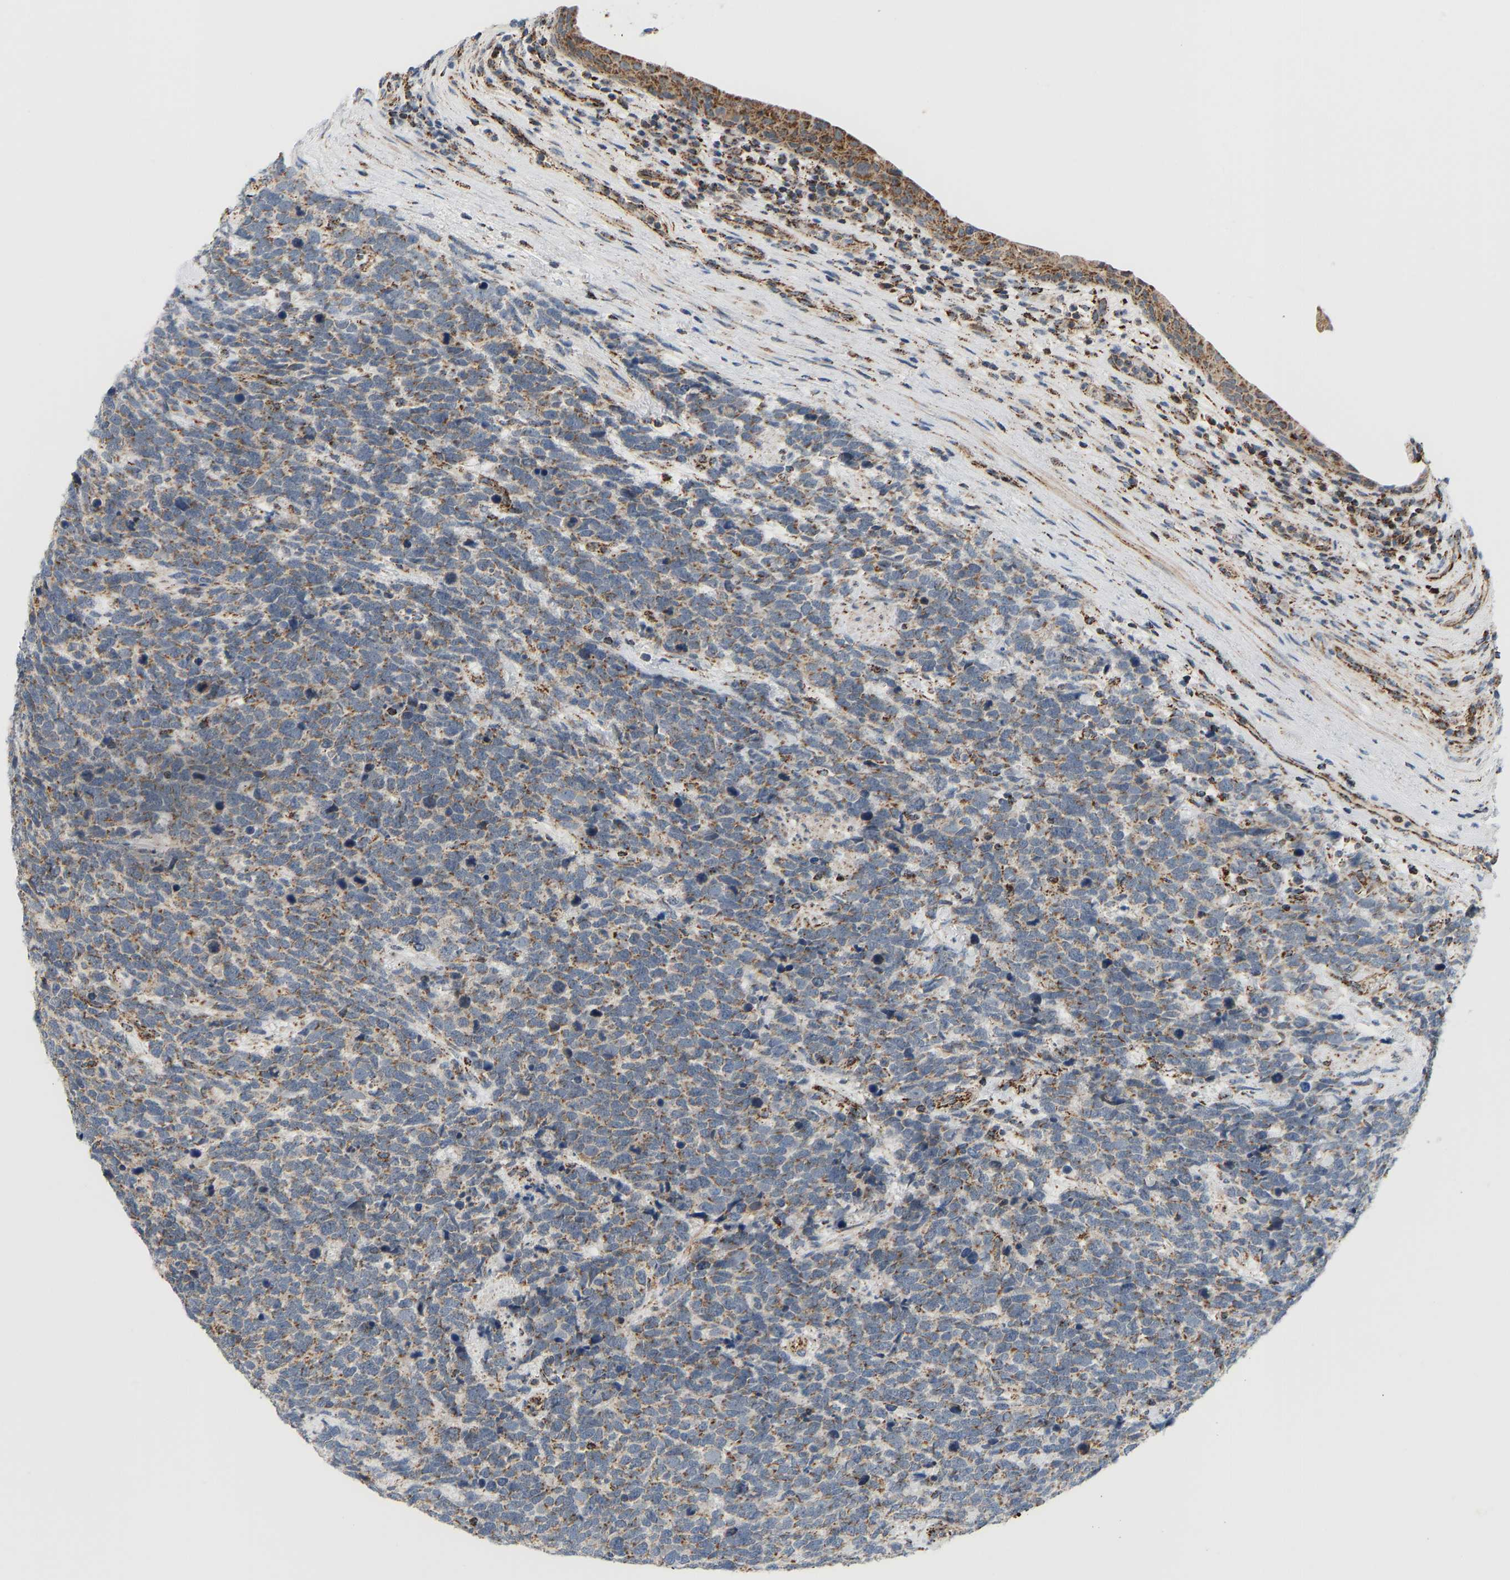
{"staining": {"intensity": "moderate", "quantity": ">75%", "location": "cytoplasmic/membranous"}, "tissue": "urothelial cancer", "cell_type": "Tumor cells", "image_type": "cancer", "snomed": [{"axis": "morphology", "description": "Urothelial carcinoma, High grade"}, {"axis": "topography", "description": "Urinary bladder"}], "caption": "Protein expression analysis of human urothelial cancer reveals moderate cytoplasmic/membranous staining in approximately >75% of tumor cells. The protein of interest is shown in brown color, while the nuclei are stained blue.", "gene": "GPSM2", "patient": {"sex": "female", "age": 82}}